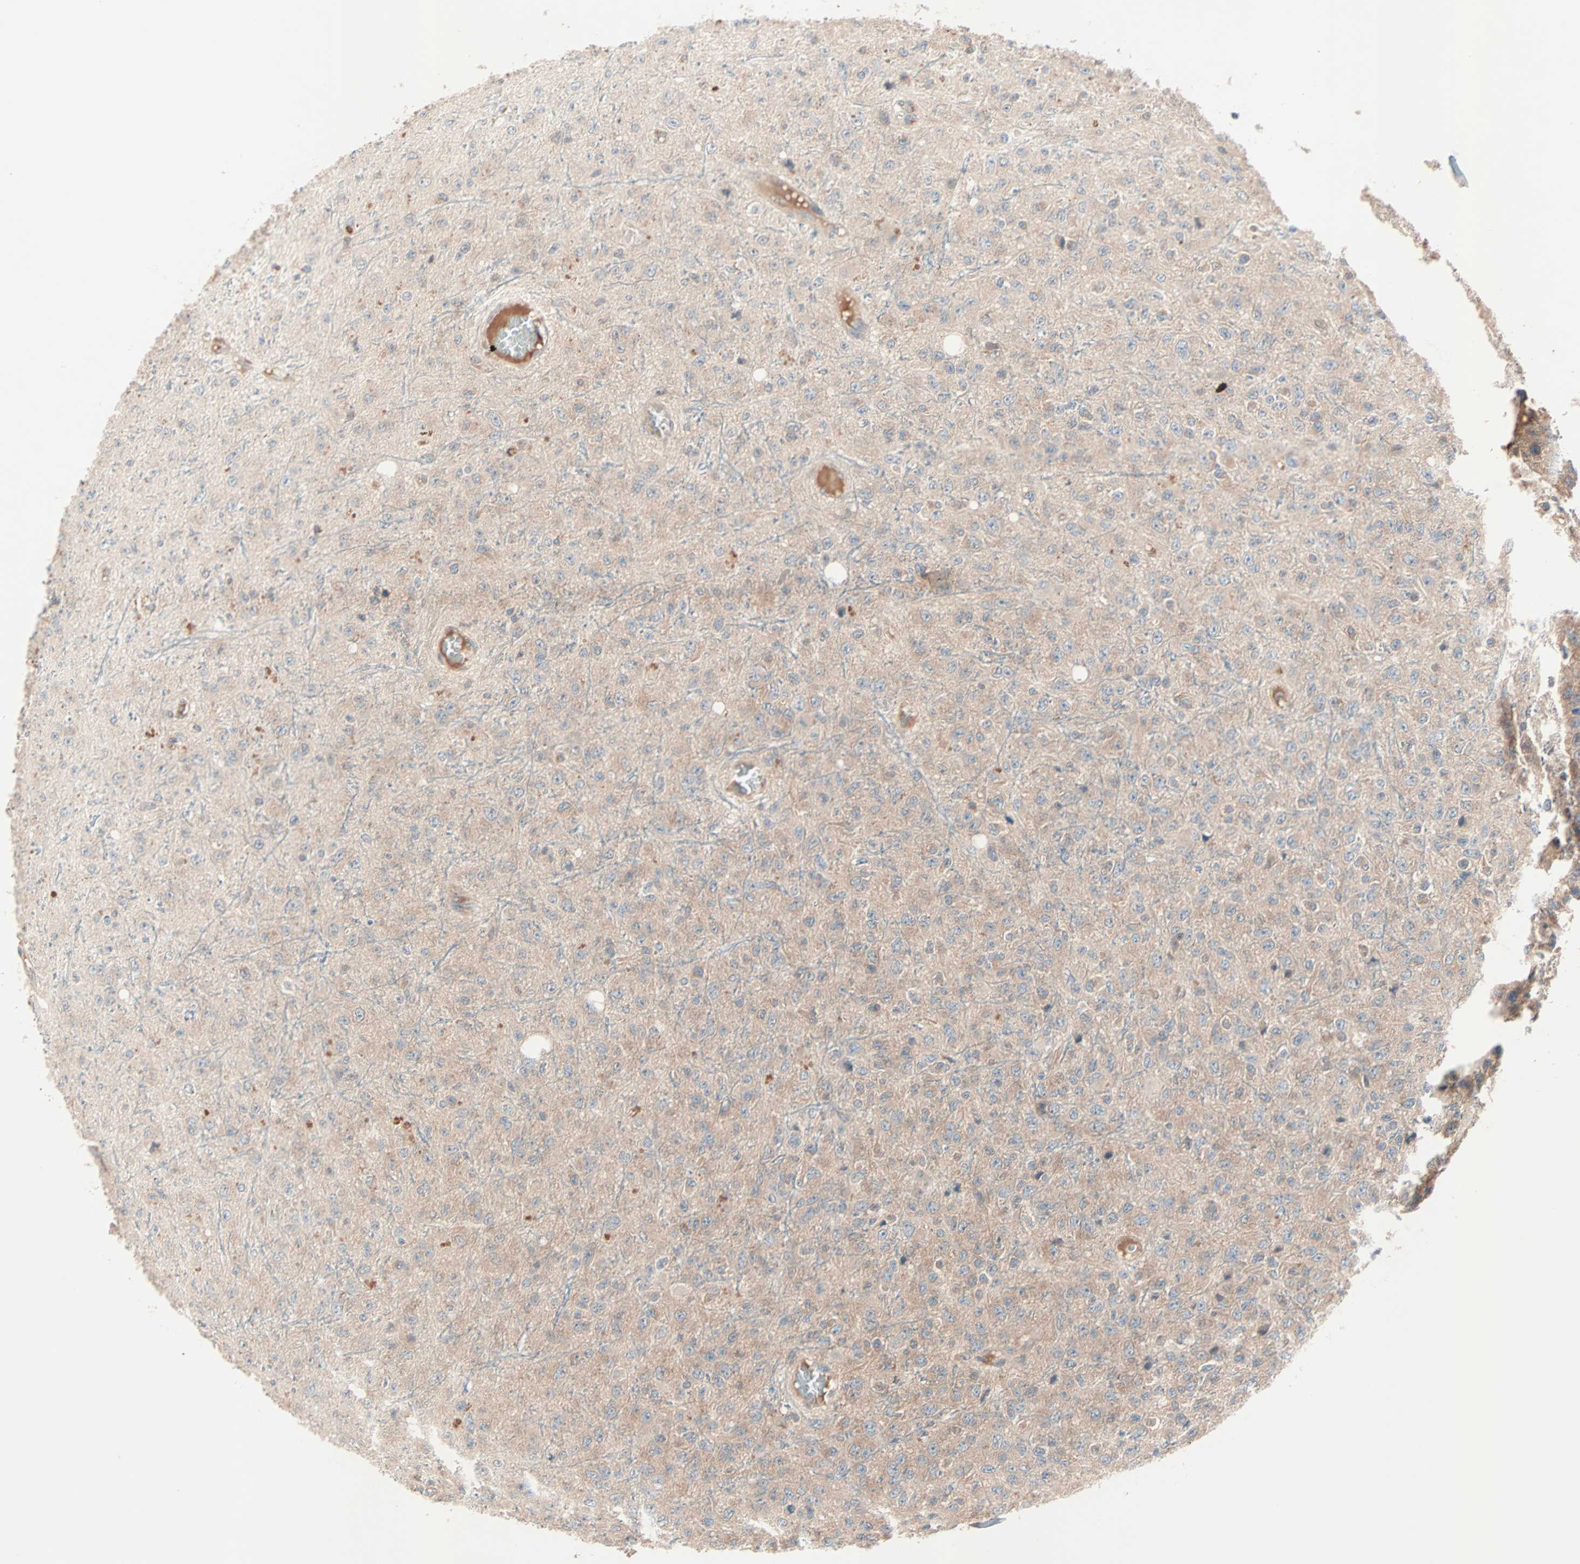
{"staining": {"intensity": "weak", "quantity": "25%-75%", "location": "cytoplasmic/membranous"}, "tissue": "glioma", "cell_type": "Tumor cells", "image_type": "cancer", "snomed": [{"axis": "morphology", "description": "Glioma, malignant, High grade"}, {"axis": "topography", "description": "pancreas cauda"}], "caption": "High-grade glioma (malignant) was stained to show a protein in brown. There is low levels of weak cytoplasmic/membranous positivity in approximately 25%-75% of tumor cells.", "gene": "CAD", "patient": {"sex": "male", "age": 60}}